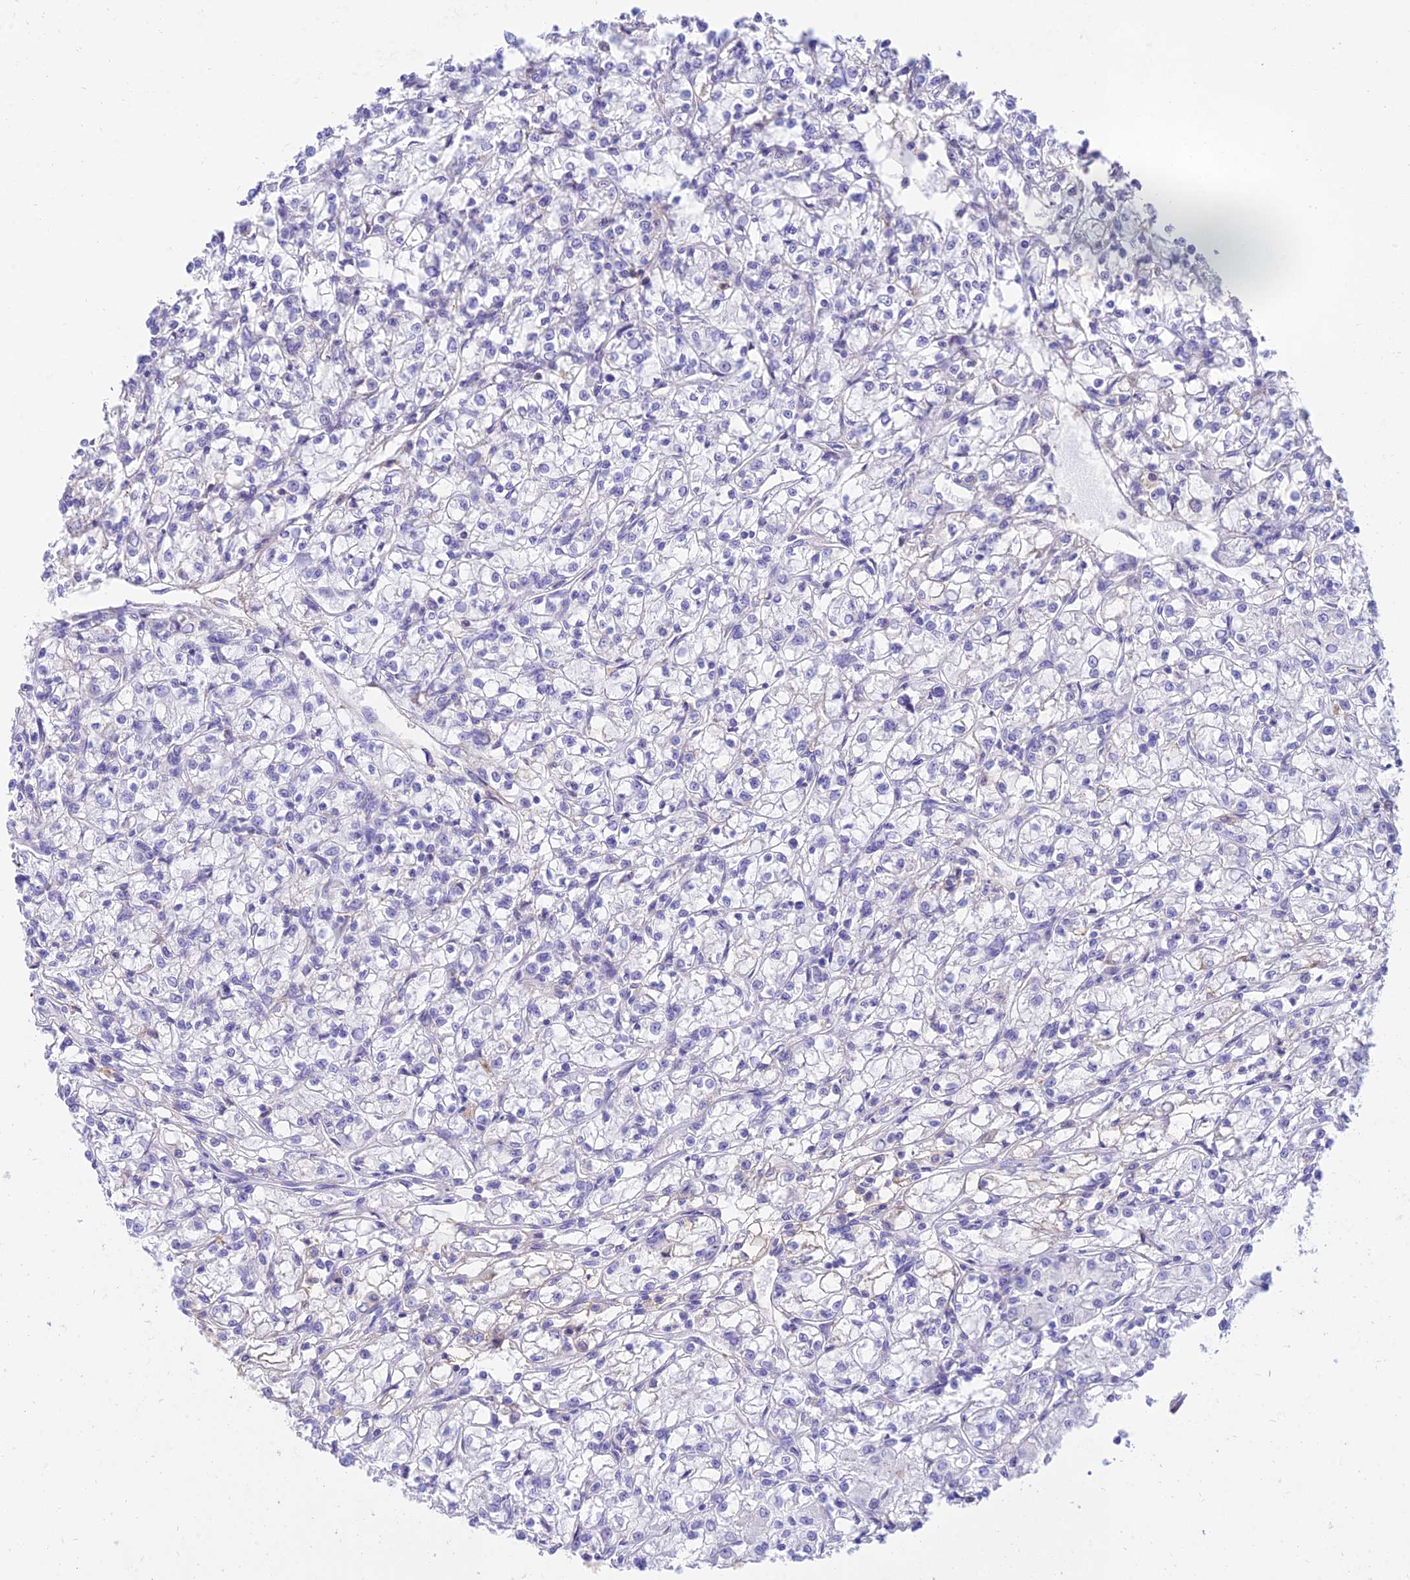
{"staining": {"intensity": "negative", "quantity": "none", "location": "none"}, "tissue": "renal cancer", "cell_type": "Tumor cells", "image_type": "cancer", "snomed": [{"axis": "morphology", "description": "Adenocarcinoma, NOS"}, {"axis": "topography", "description": "Kidney"}], "caption": "A high-resolution image shows IHC staining of renal adenocarcinoma, which displays no significant positivity in tumor cells.", "gene": "SREK1IP1", "patient": {"sex": "female", "age": 59}}